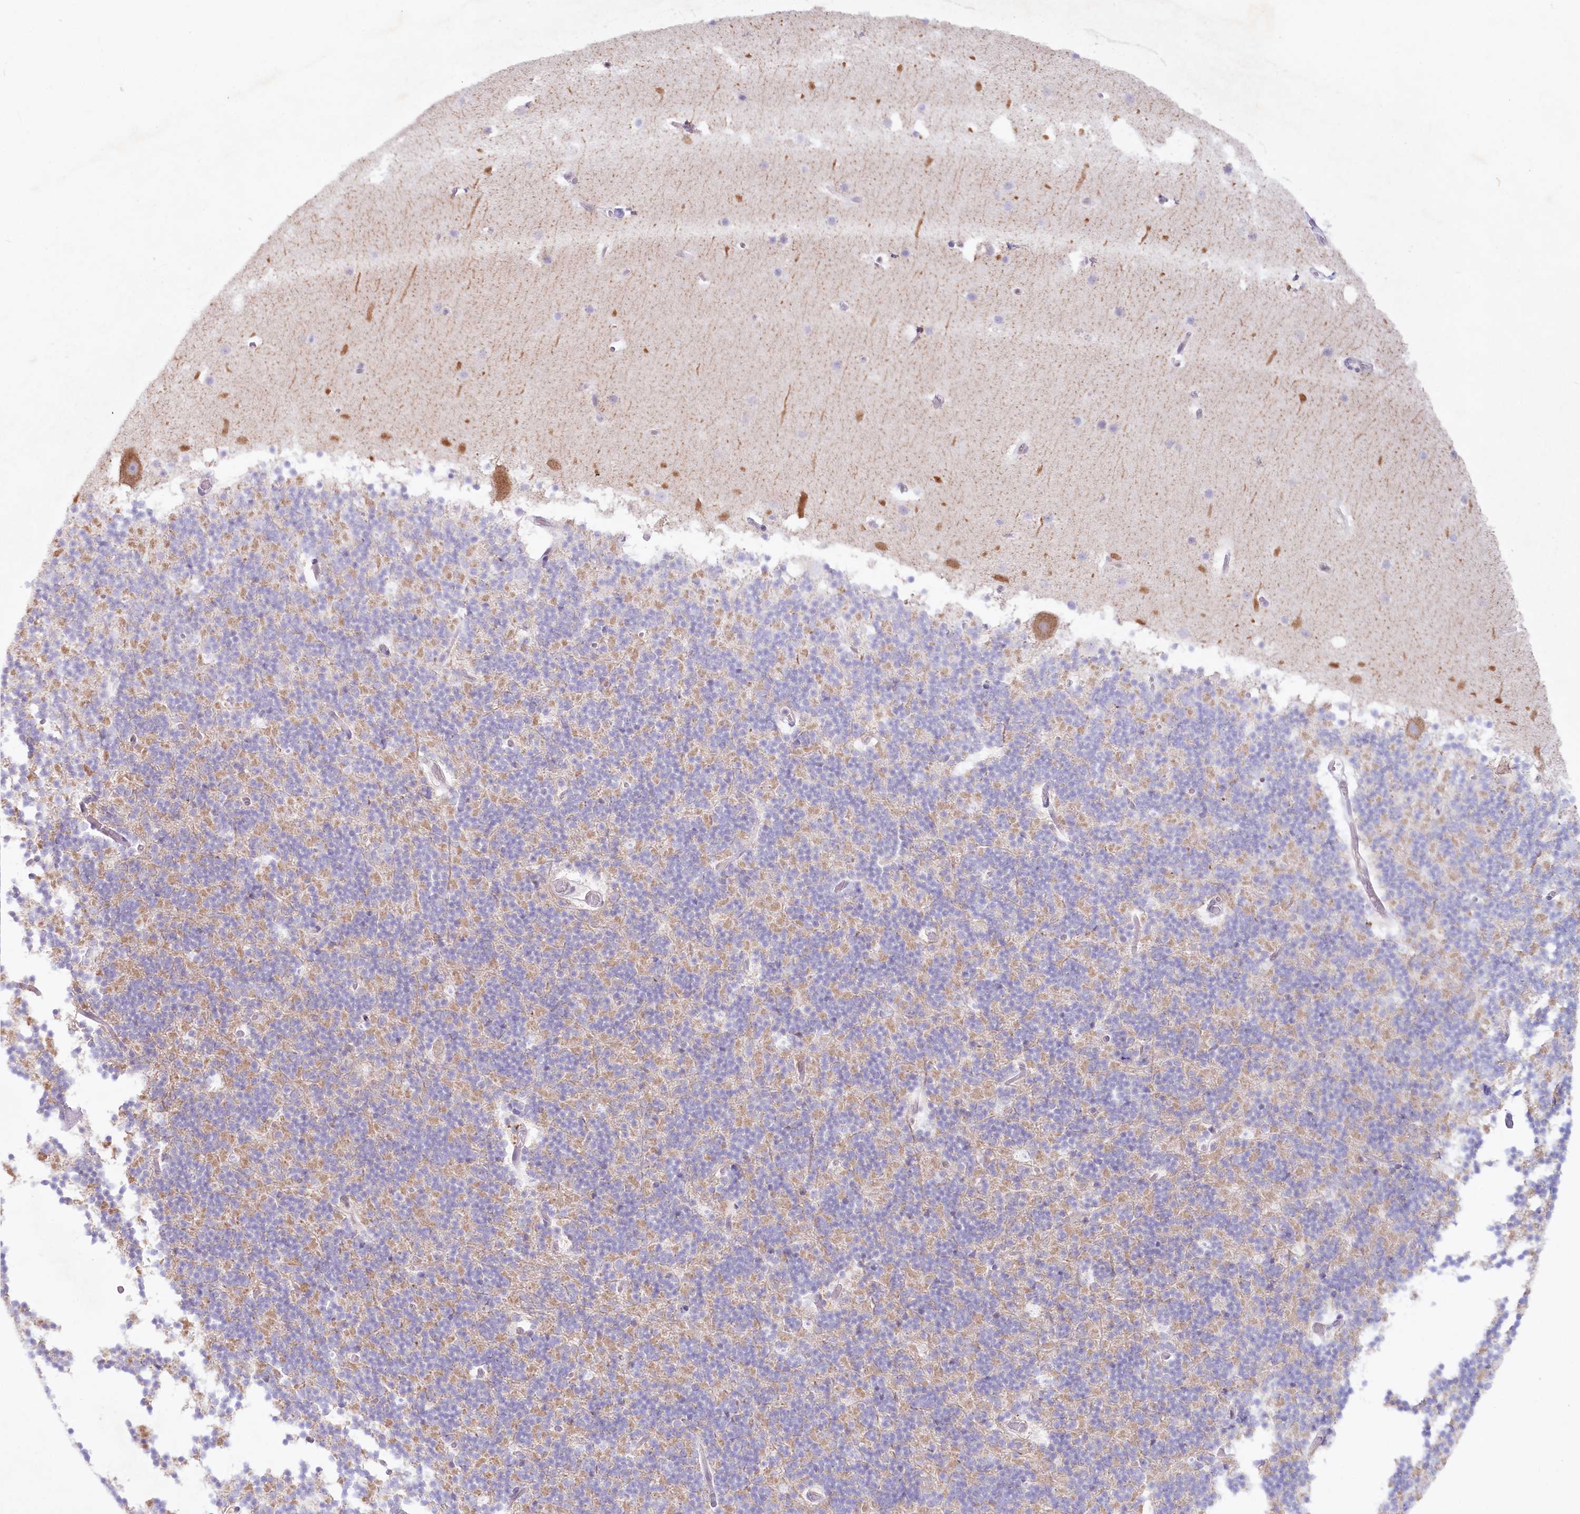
{"staining": {"intensity": "weak", "quantity": "25%-75%", "location": "cytoplasmic/membranous"}, "tissue": "cerebellum", "cell_type": "Cells in granular layer", "image_type": "normal", "snomed": [{"axis": "morphology", "description": "Normal tissue, NOS"}, {"axis": "topography", "description": "Cerebellum"}], "caption": "A brown stain shows weak cytoplasmic/membranous staining of a protein in cells in granular layer of benign cerebellum. (Brightfield microscopy of DAB IHC at high magnification).", "gene": "PSAPL1", "patient": {"sex": "male", "age": 57}}